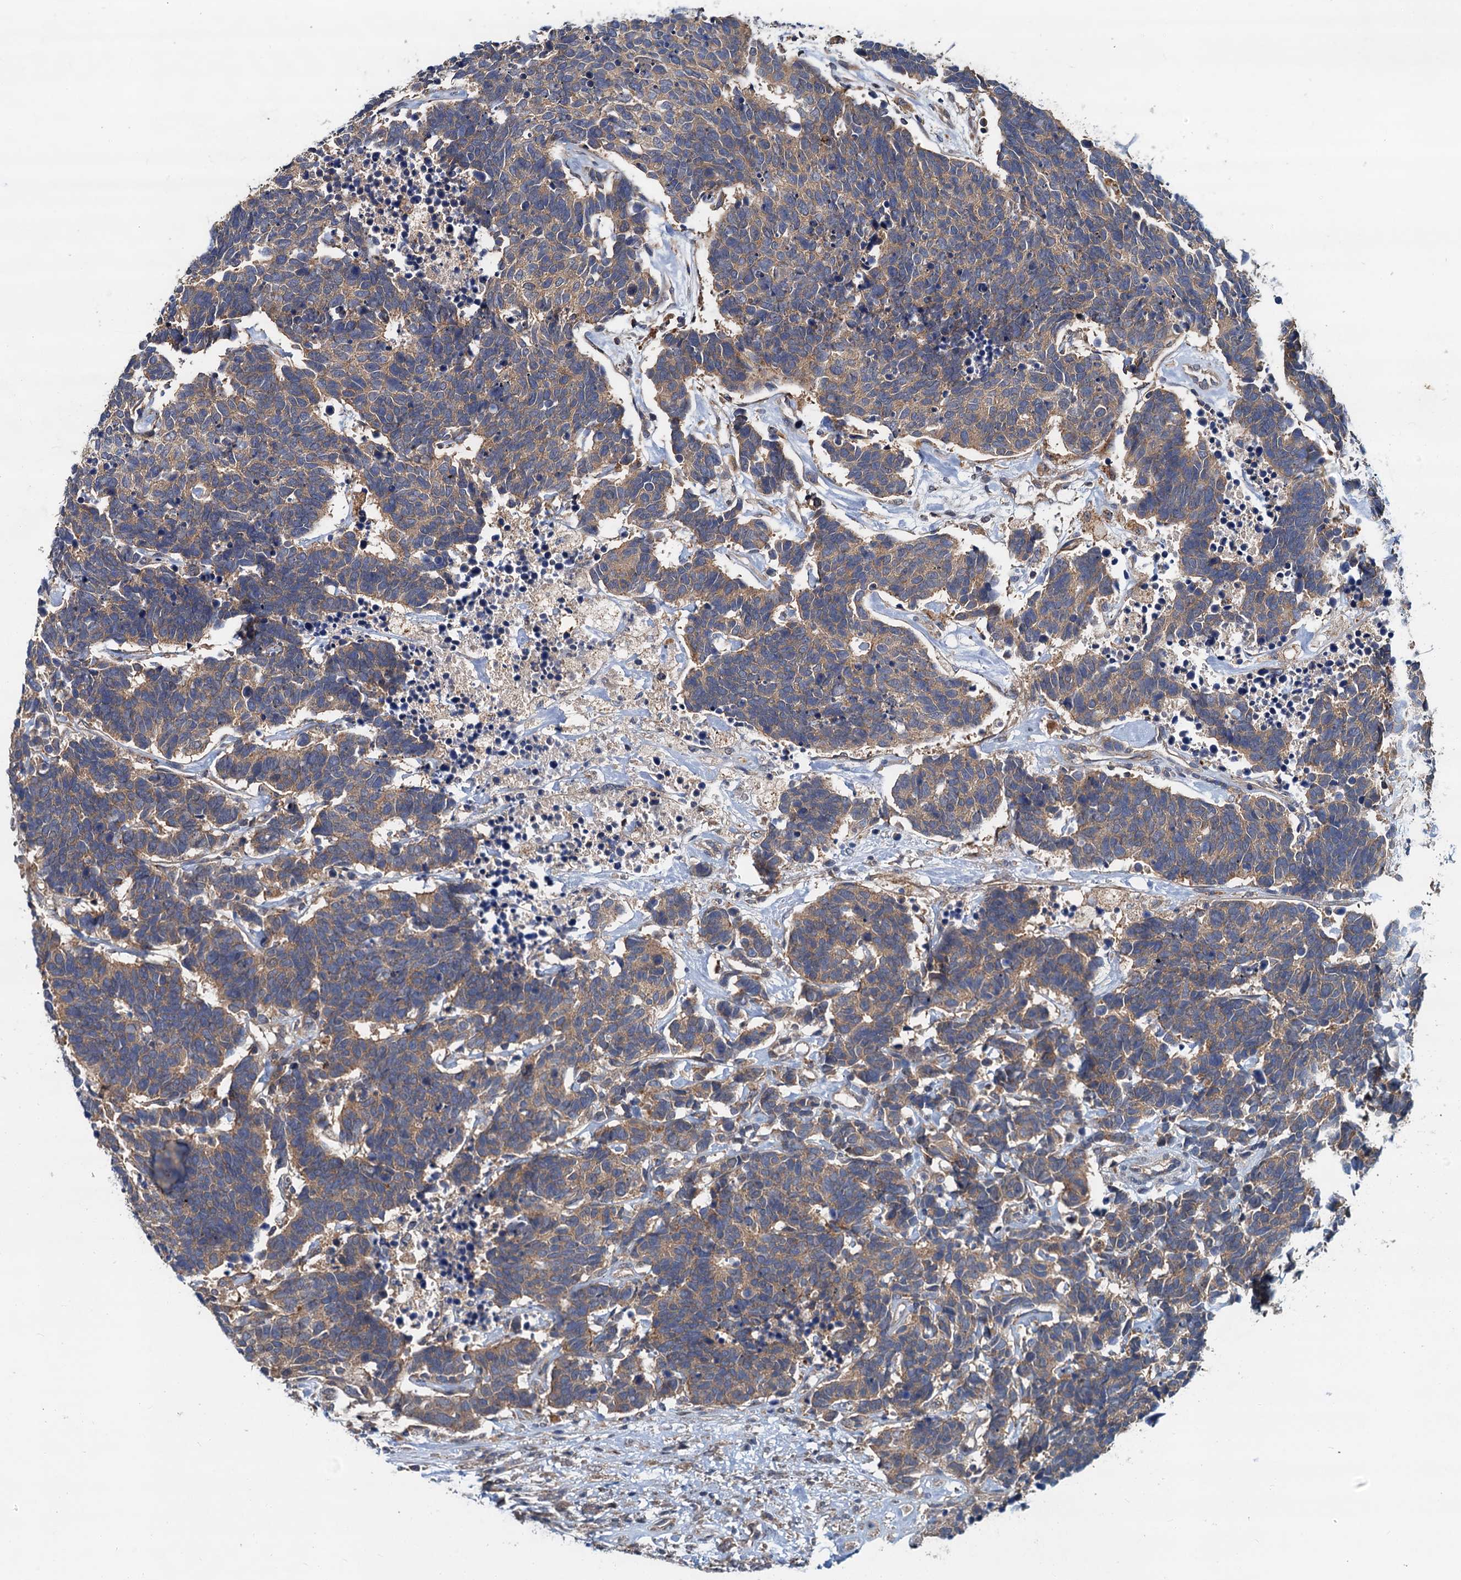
{"staining": {"intensity": "weak", "quantity": ">75%", "location": "cytoplasmic/membranous"}, "tissue": "carcinoid", "cell_type": "Tumor cells", "image_type": "cancer", "snomed": [{"axis": "morphology", "description": "Carcinoma, NOS"}, {"axis": "morphology", "description": "Carcinoid, malignant, NOS"}, {"axis": "topography", "description": "Urinary bladder"}], "caption": "This micrograph displays IHC staining of carcinoma, with low weak cytoplasmic/membranous expression in approximately >75% of tumor cells.", "gene": "EFL1", "patient": {"sex": "male", "age": 57}}